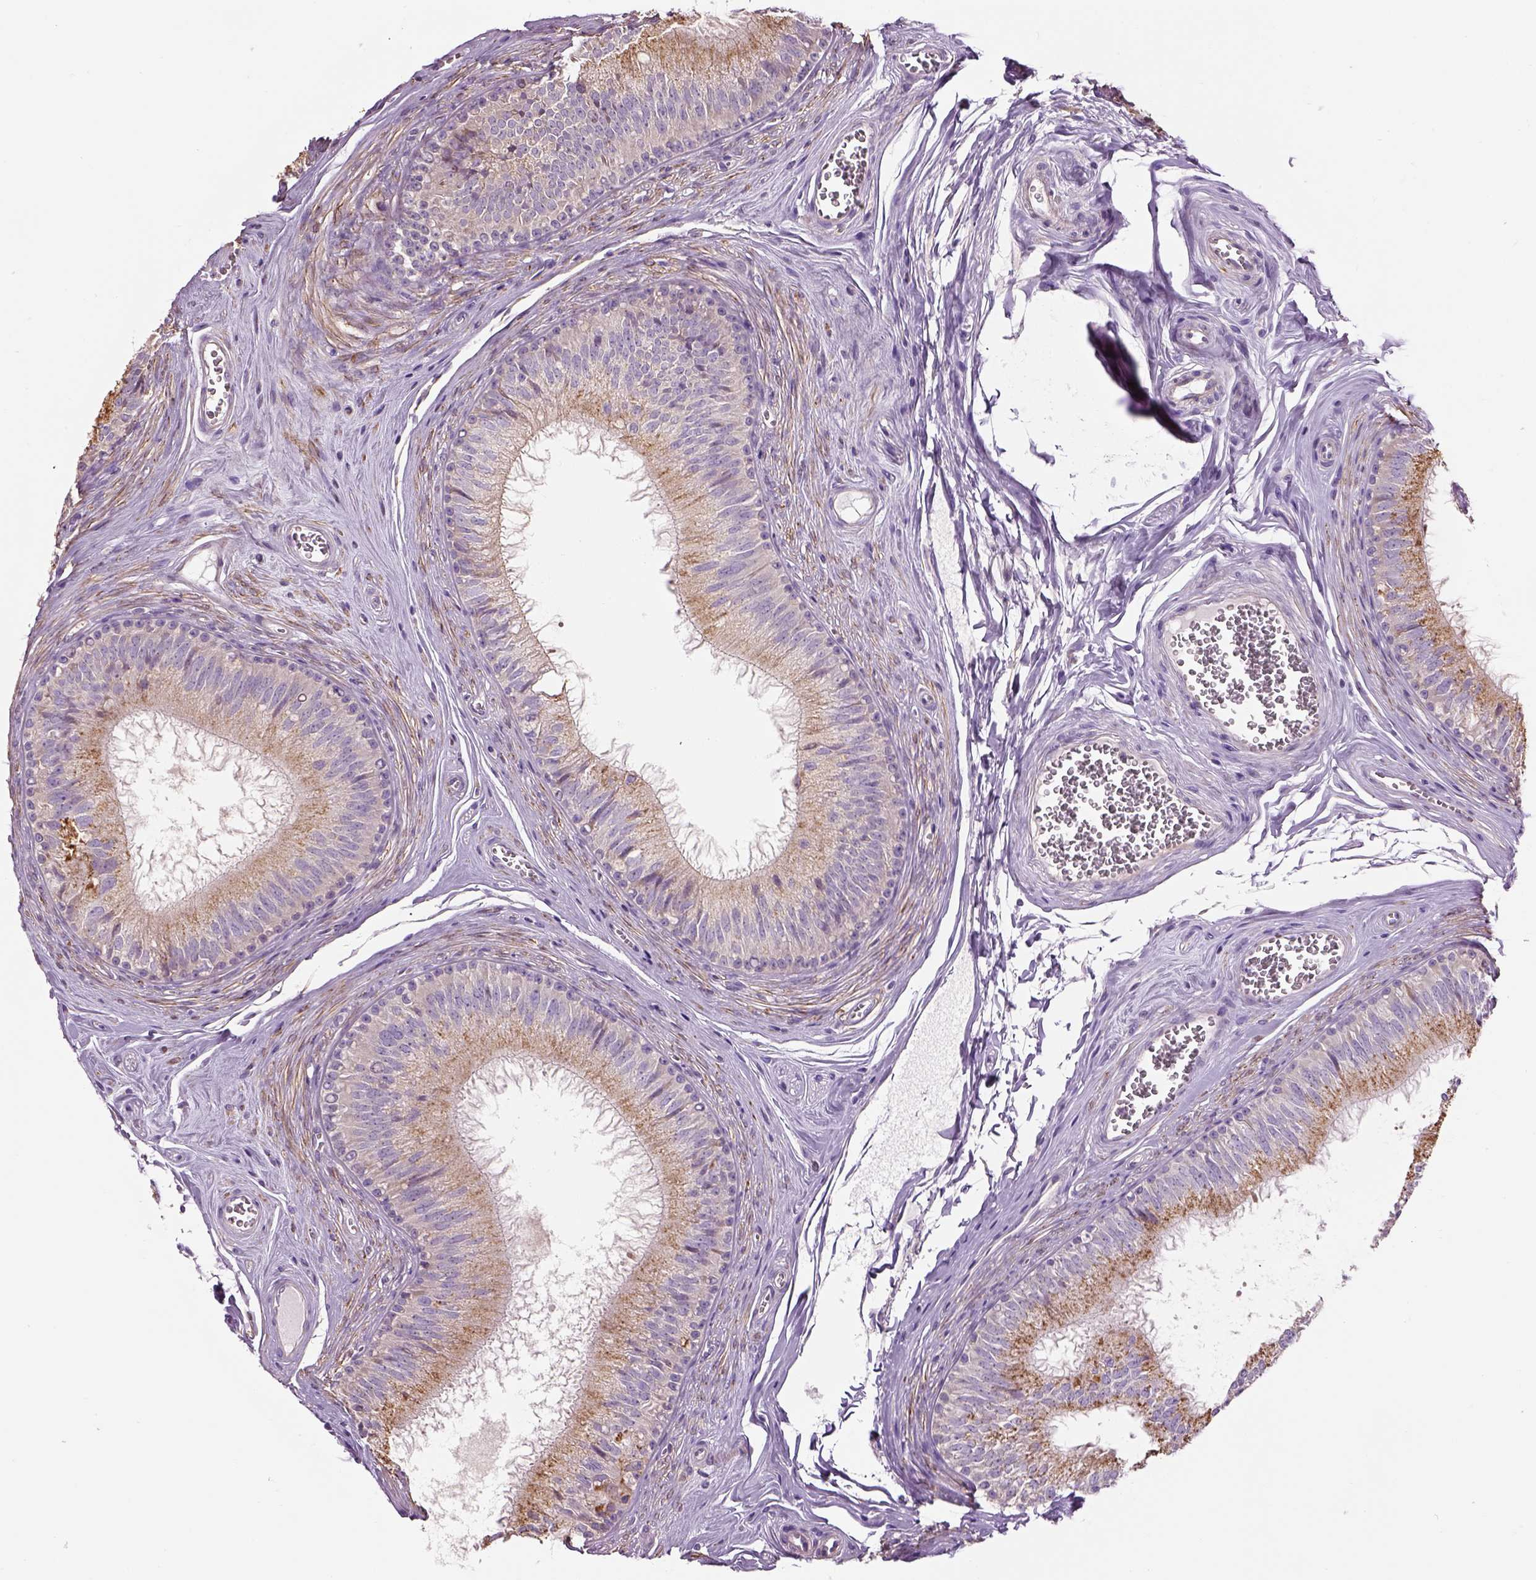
{"staining": {"intensity": "moderate", "quantity": "25%-75%", "location": "cytoplasmic/membranous"}, "tissue": "epididymis", "cell_type": "Glandular cells", "image_type": "normal", "snomed": [{"axis": "morphology", "description": "Normal tissue, NOS"}, {"axis": "topography", "description": "Epididymis"}], "caption": "Approximately 25%-75% of glandular cells in normal epididymis demonstrate moderate cytoplasmic/membranous protein positivity as visualized by brown immunohistochemical staining.", "gene": "IFT52", "patient": {"sex": "male", "age": 37}}